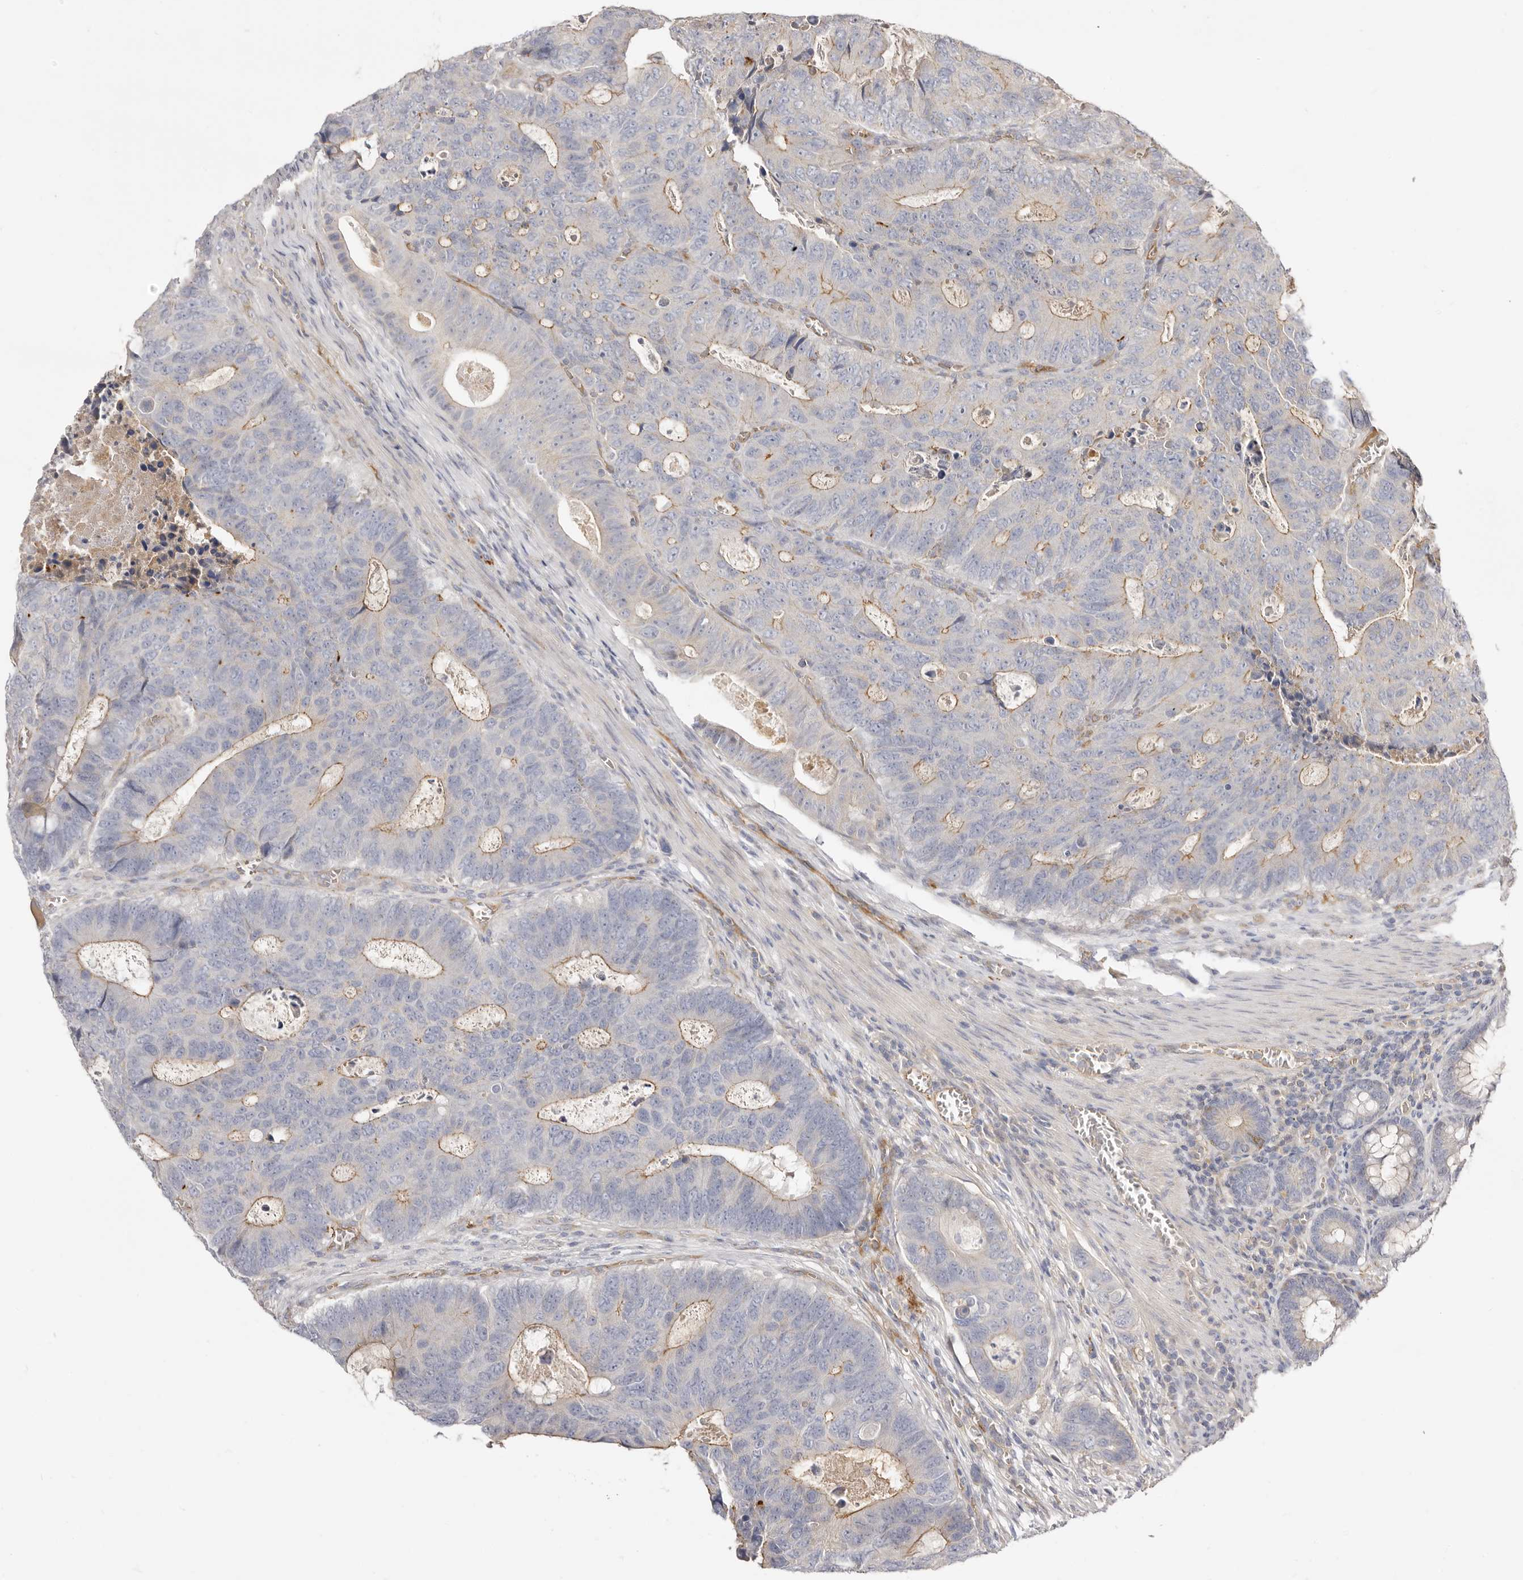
{"staining": {"intensity": "weak", "quantity": "<25%", "location": "cytoplasmic/membranous"}, "tissue": "colorectal cancer", "cell_type": "Tumor cells", "image_type": "cancer", "snomed": [{"axis": "morphology", "description": "Adenocarcinoma, NOS"}, {"axis": "topography", "description": "Colon"}], "caption": "The image displays no significant expression in tumor cells of colorectal cancer. (DAB immunohistochemistry (IHC), high magnification).", "gene": "ADAMTS9", "patient": {"sex": "male", "age": 87}}